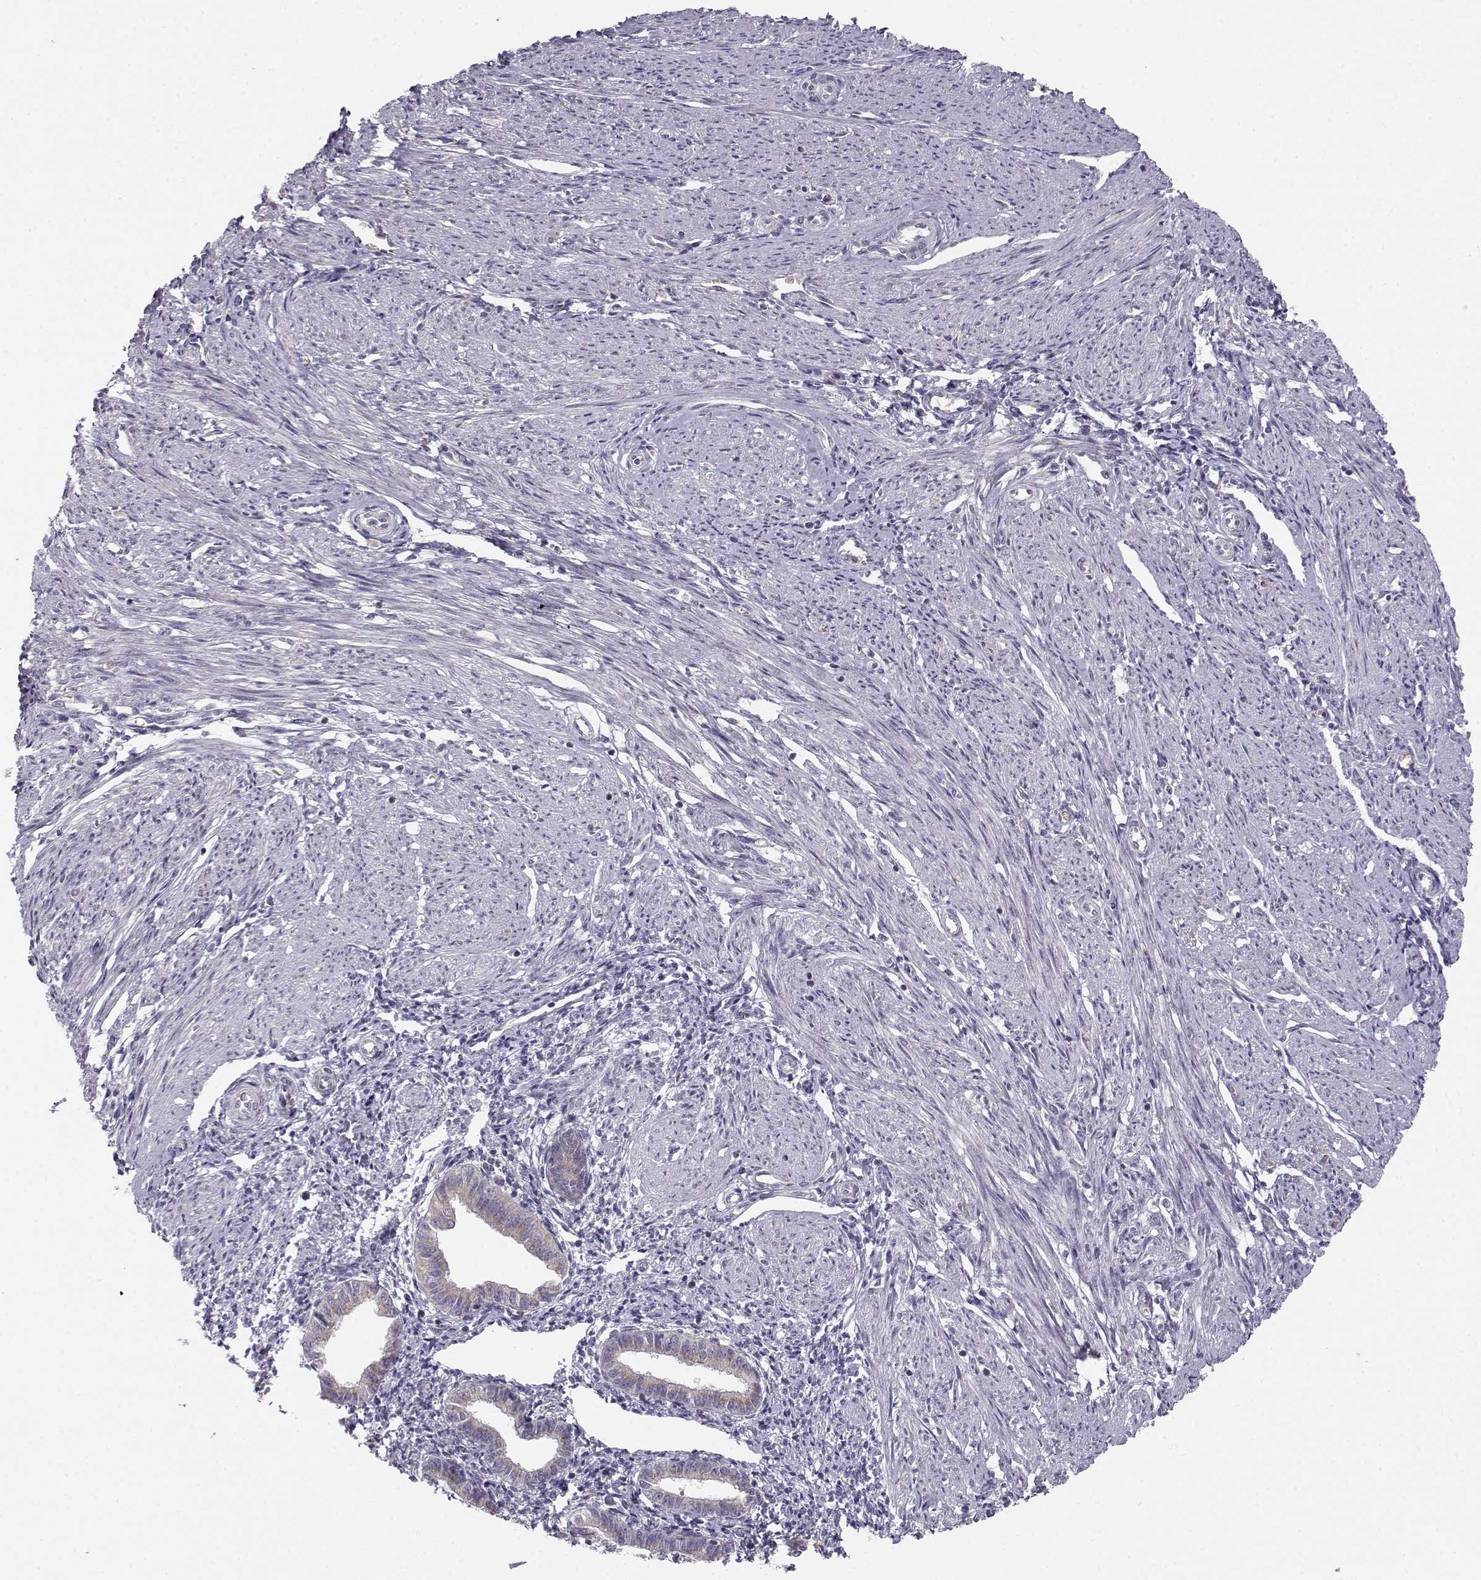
{"staining": {"intensity": "negative", "quantity": "none", "location": "none"}, "tissue": "endometrium", "cell_type": "Cells in endometrial stroma", "image_type": "normal", "snomed": [{"axis": "morphology", "description": "Normal tissue, NOS"}, {"axis": "topography", "description": "Endometrium"}], "caption": "An image of endometrium stained for a protein reveals no brown staining in cells in endometrial stroma. The staining was performed using DAB to visualize the protein expression in brown, while the nuclei were stained in blue with hematoxylin (Magnification: 20x).", "gene": "SLC4A5", "patient": {"sex": "female", "age": 37}}